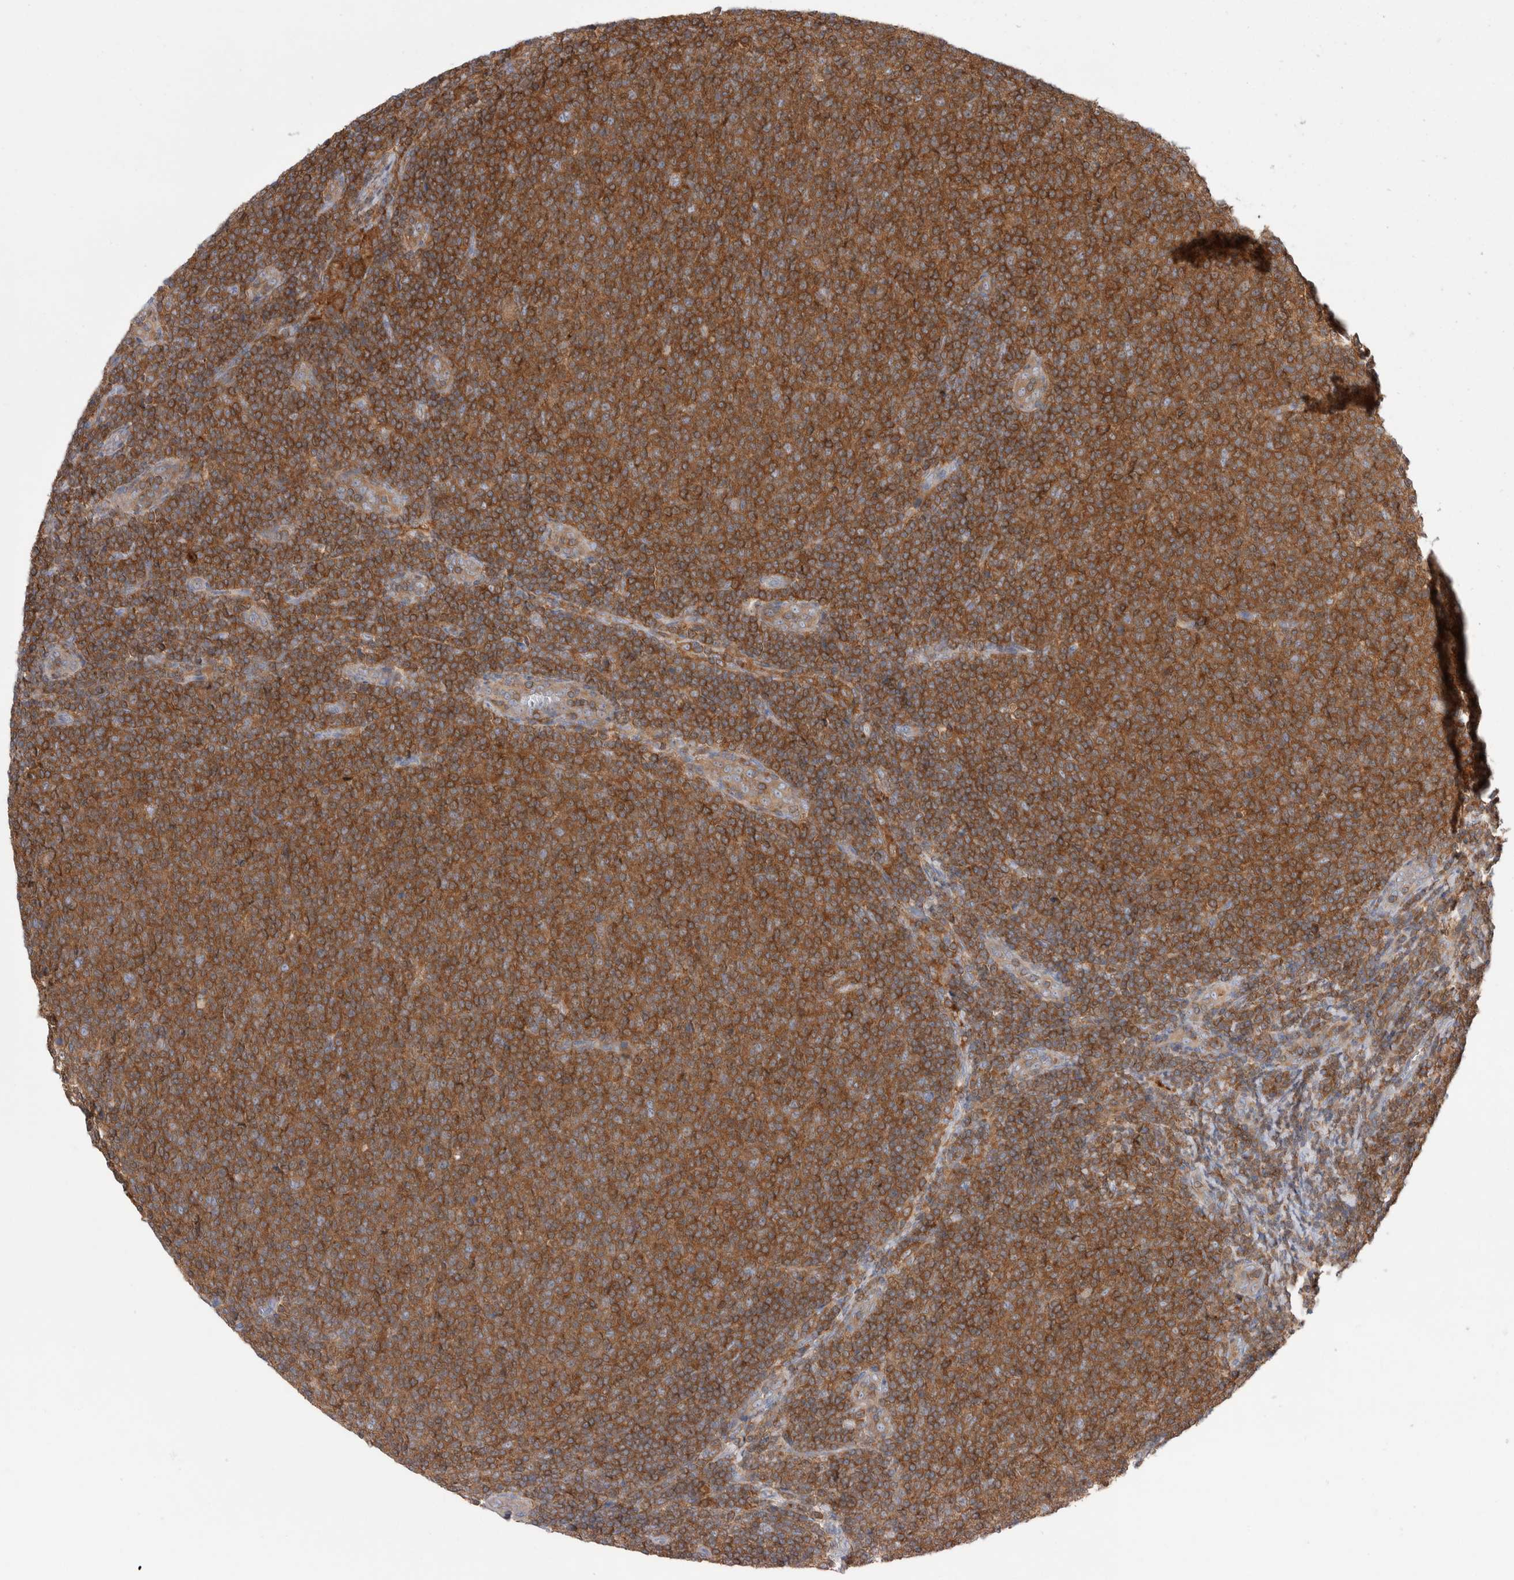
{"staining": {"intensity": "strong", "quantity": ">75%", "location": "cytoplasmic/membranous"}, "tissue": "lymphoma", "cell_type": "Tumor cells", "image_type": "cancer", "snomed": [{"axis": "morphology", "description": "Malignant lymphoma, non-Hodgkin's type, Low grade"}, {"axis": "topography", "description": "Lymph node"}], "caption": "Tumor cells display strong cytoplasmic/membranous staining in about >75% of cells in lymphoma.", "gene": "KLHL14", "patient": {"sex": "male", "age": 66}}